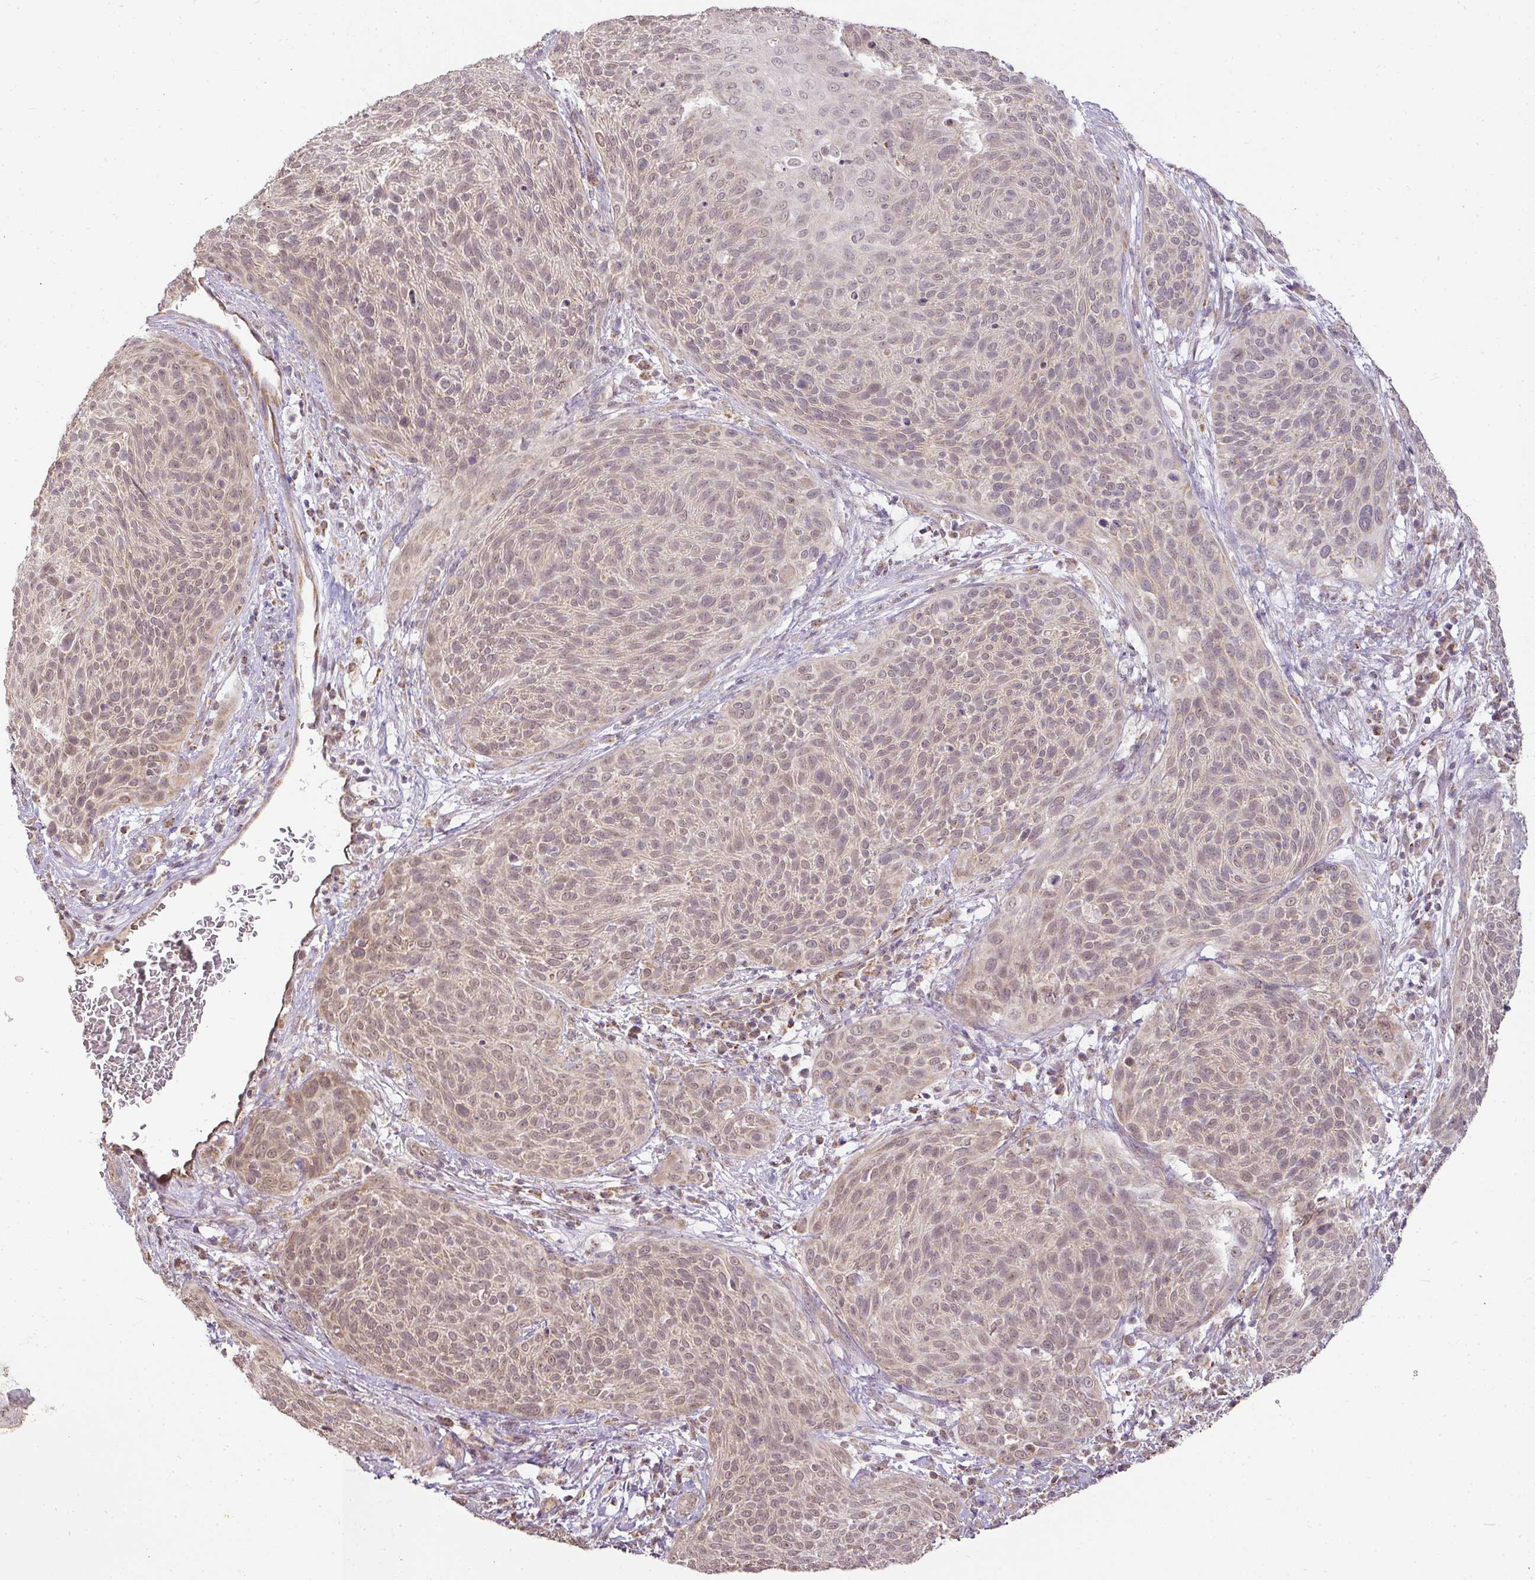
{"staining": {"intensity": "weak", "quantity": ">75%", "location": "cytoplasmic/membranous"}, "tissue": "cervical cancer", "cell_type": "Tumor cells", "image_type": "cancer", "snomed": [{"axis": "morphology", "description": "Squamous cell carcinoma, NOS"}, {"axis": "topography", "description": "Cervix"}], "caption": "Immunohistochemistry image of neoplastic tissue: human cervical squamous cell carcinoma stained using IHC demonstrates low levels of weak protein expression localized specifically in the cytoplasmic/membranous of tumor cells, appearing as a cytoplasmic/membranous brown color.", "gene": "MYOM2", "patient": {"sex": "female", "age": 31}}